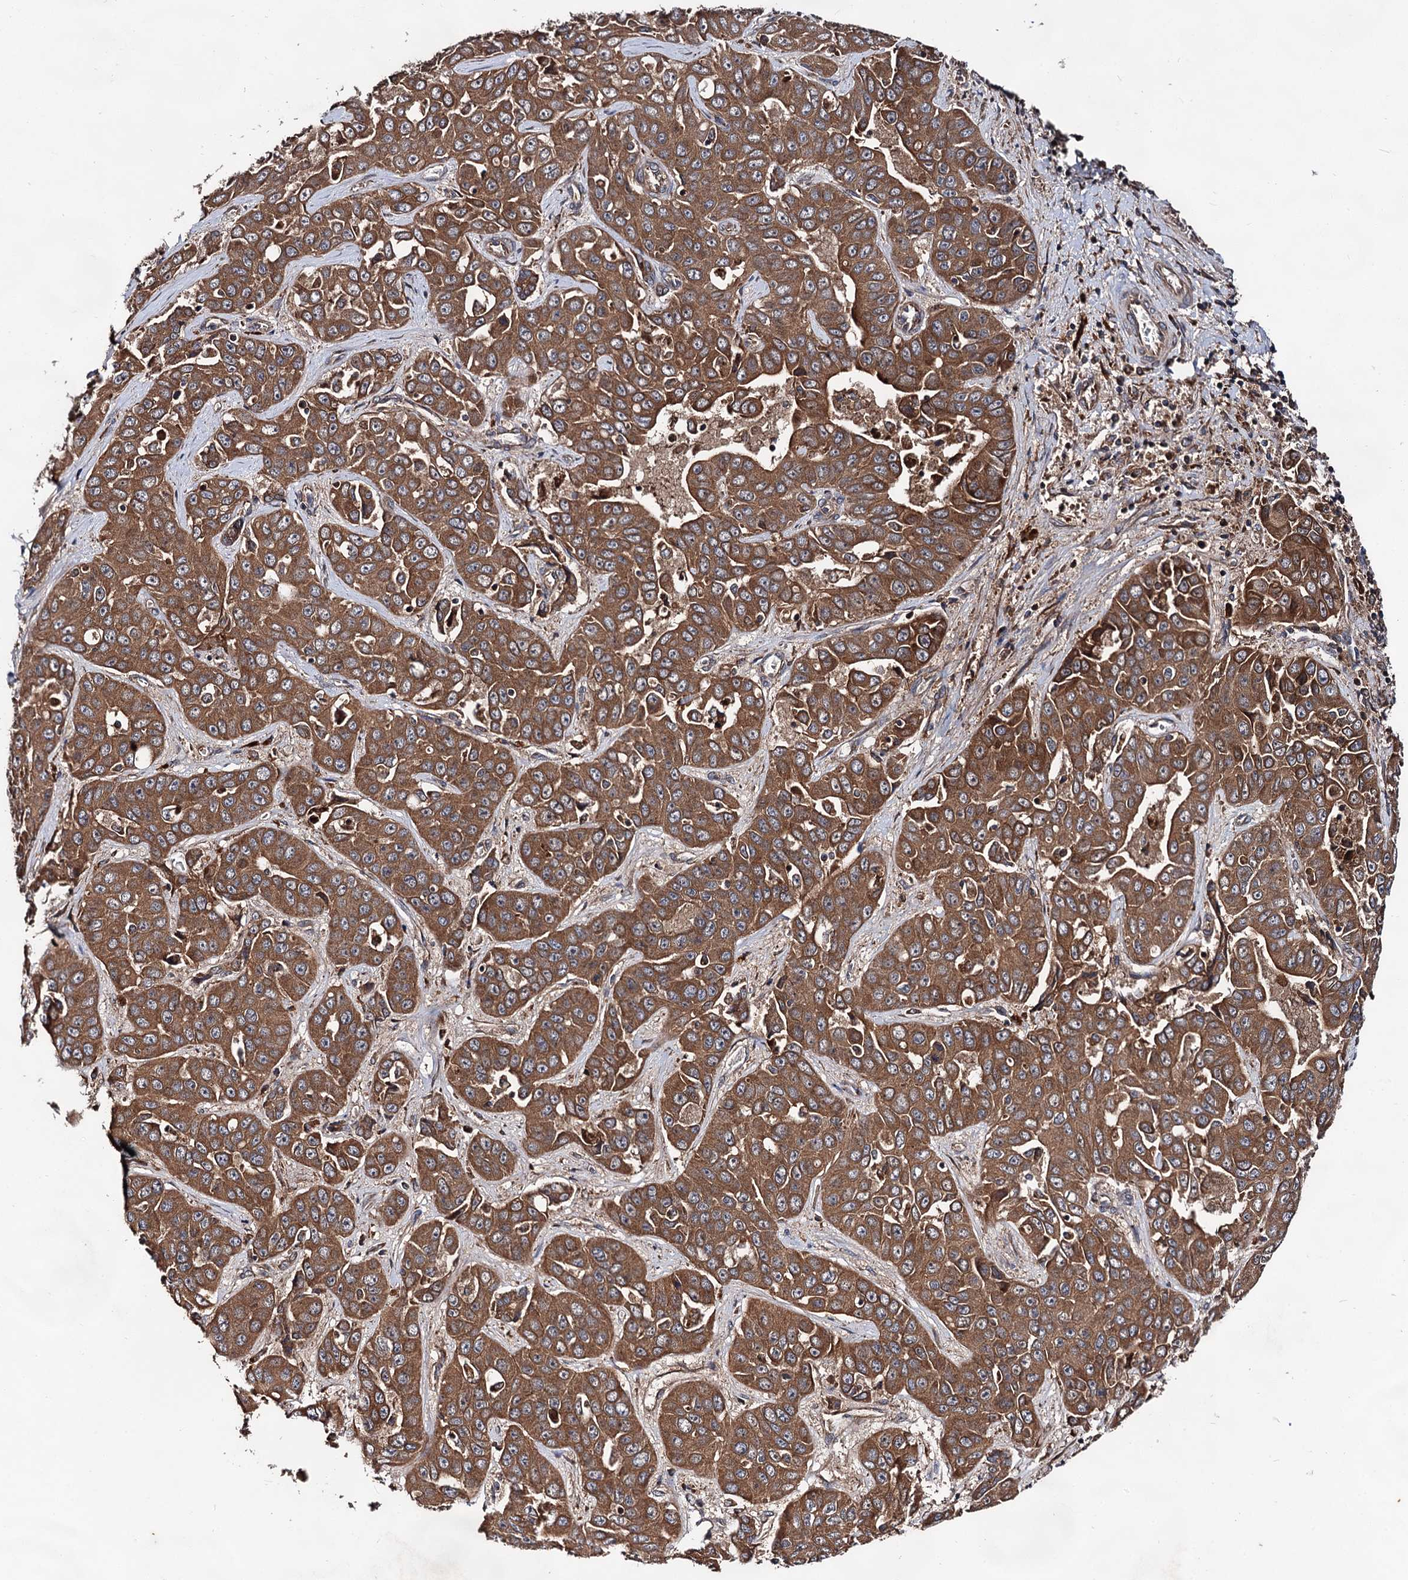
{"staining": {"intensity": "moderate", "quantity": ">75%", "location": "cytoplasmic/membranous"}, "tissue": "liver cancer", "cell_type": "Tumor cells", "image_type": "cancer", "snomed": [{"axis": "morphology", "description": "Cholangiocarcinoma"}, {"axis": "topography", "description": "Liver"}], "caption": "IHC of cholangiocarcinoma (liver) exhibits medium levels of moderate cytoplasmic/membranous staining in about >75% of tumor cells. Nuclei are stained in blue.", "gene": "TEX9", "patient": {"sex": "female", "age": 52}}